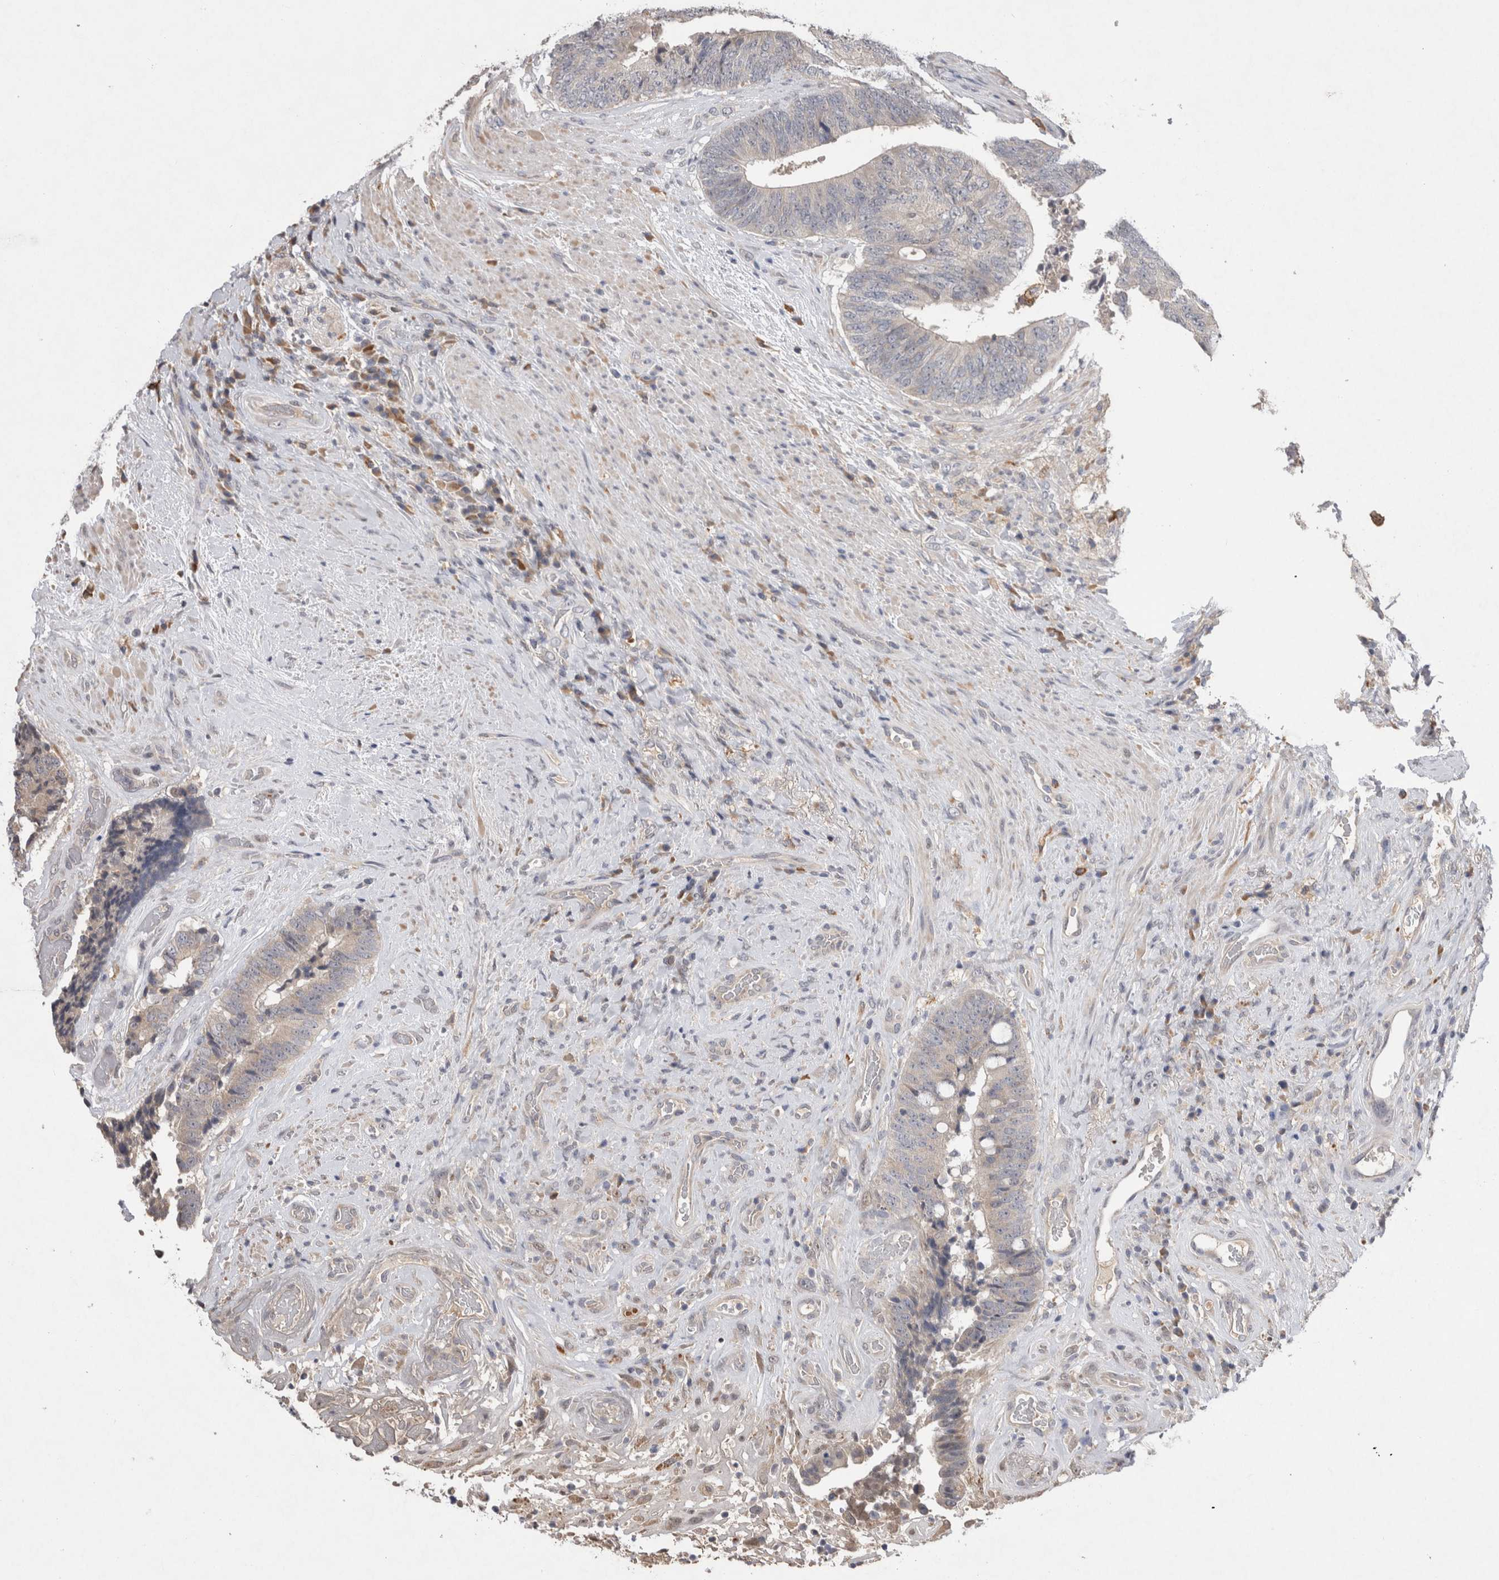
{"staining": {"intensity": "negative", "quantity": "none", "location": "none"}, "tissue": "colorectal cancer", "cell_type": "Tumor cells", "image_type": "cancer", "snomed": [{"axis": "morphology", "description": "Adenocarcinoma, NOS"}, {"axis": "topography", "description": "Rectum"}], "caption": "Image shows no significant protein positivity in tumor cells of colorectal cancer (adenocarcinoma). (DAB (3,3'-diaminobenzidine) immunohistochemistry visualized using brightfield microscopy, high magnification).", "gene": "VSIG4", "patient": {"sex": "male", "age": 72}}